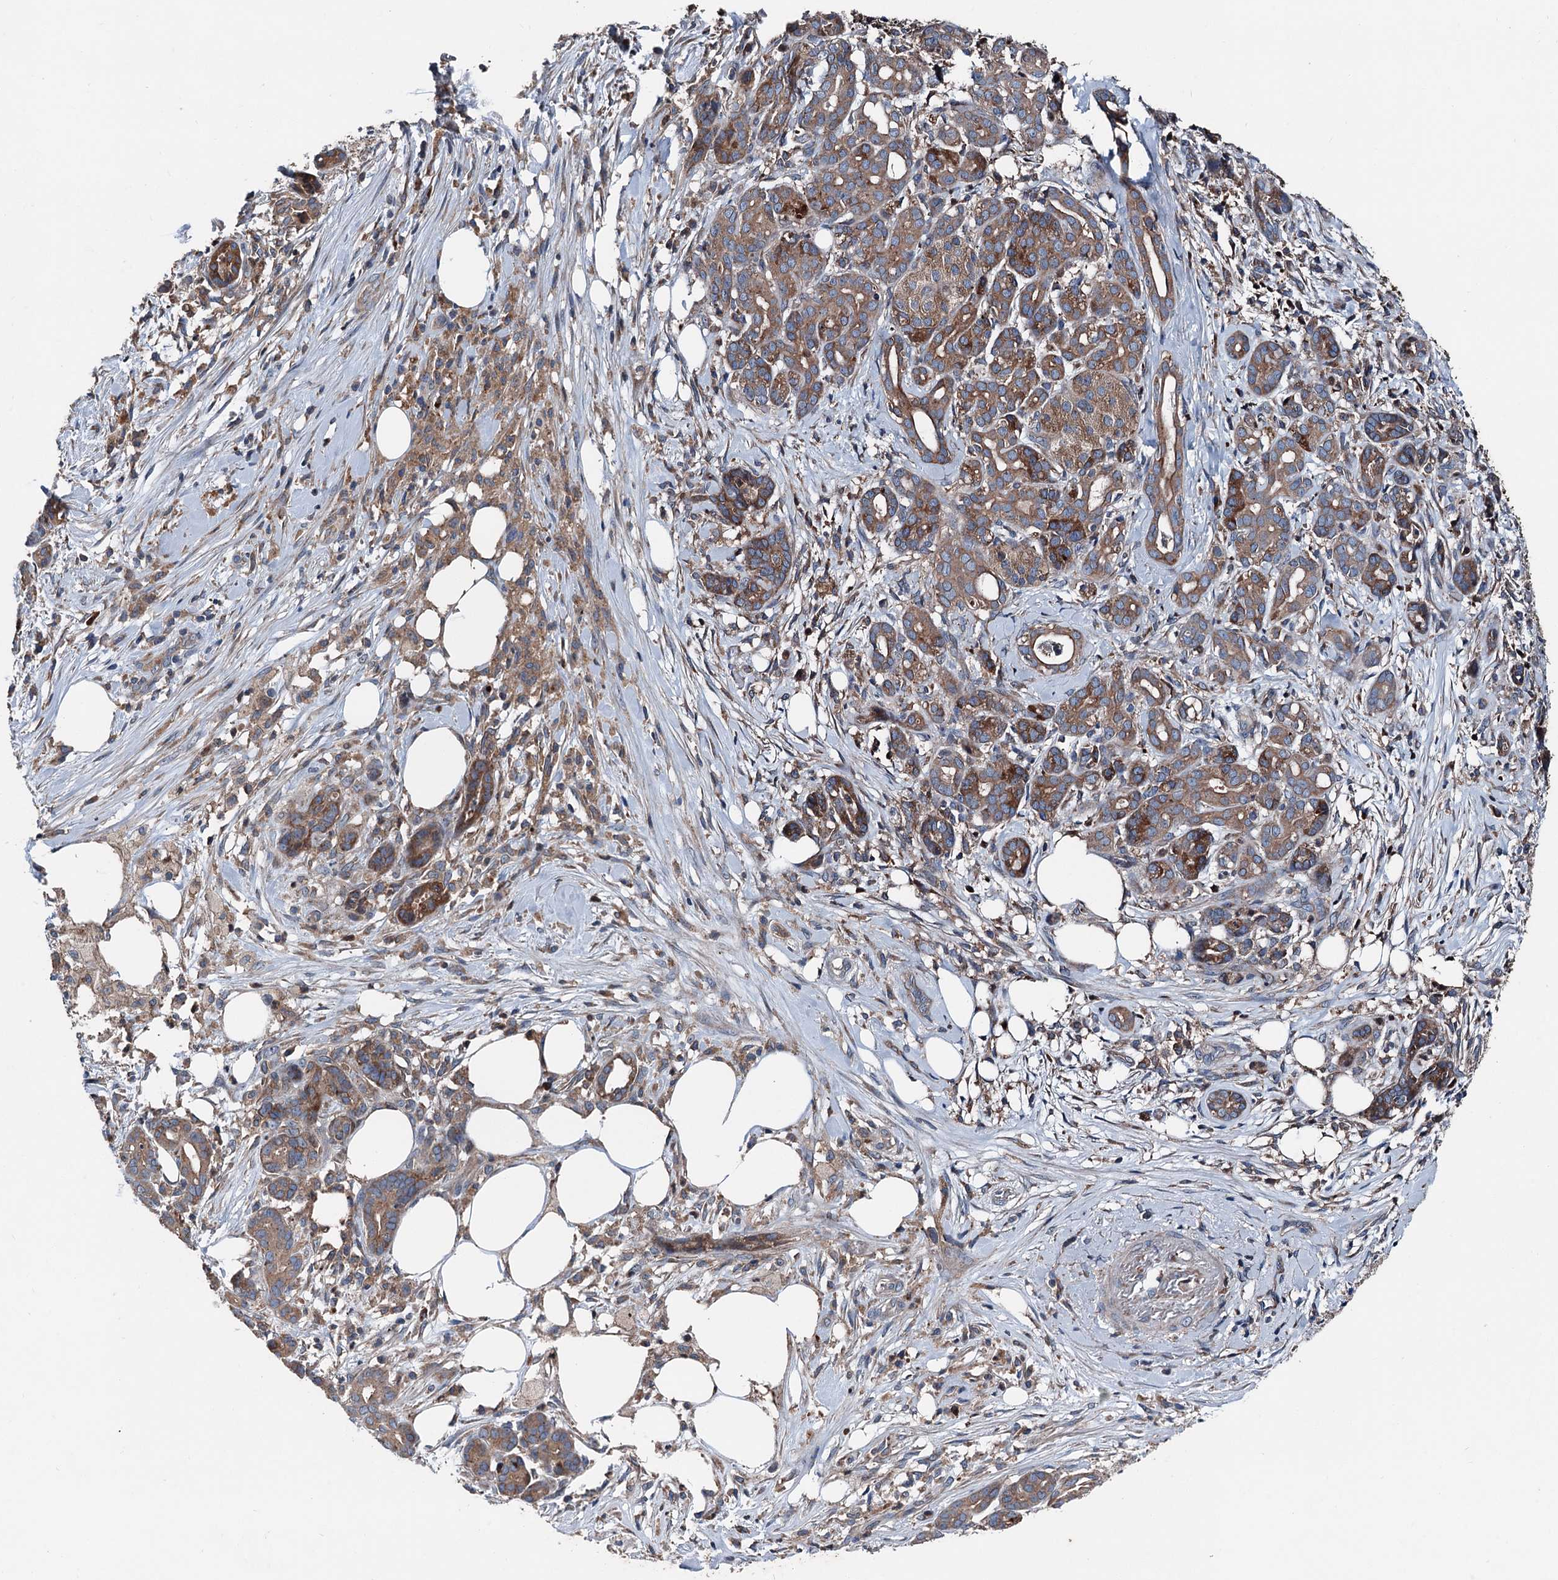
{"staining": {"intensity": "moderate", "quantity": ">75%", "location": "cytoplasmic/membranous"}, "tissue": "pancreatic cancer", "cell_type": "Tumor cells", "image_type": "cancer", "snomed": [{"axis": "morphology", "description": "Adenocarcinoma, NOS"}, {"axis": "topography", "description": "Pancreas"}], "caption": "A high-resolution image shows immunohistochemistry (IHC) staining of adenocarcinoma (pancreatic), which reveals moderate cytoplasmic/membranous positivity in about >75% of tumor cells.", "gene": "RUFY1", "patient": {"sex": "female", "age": 66}}